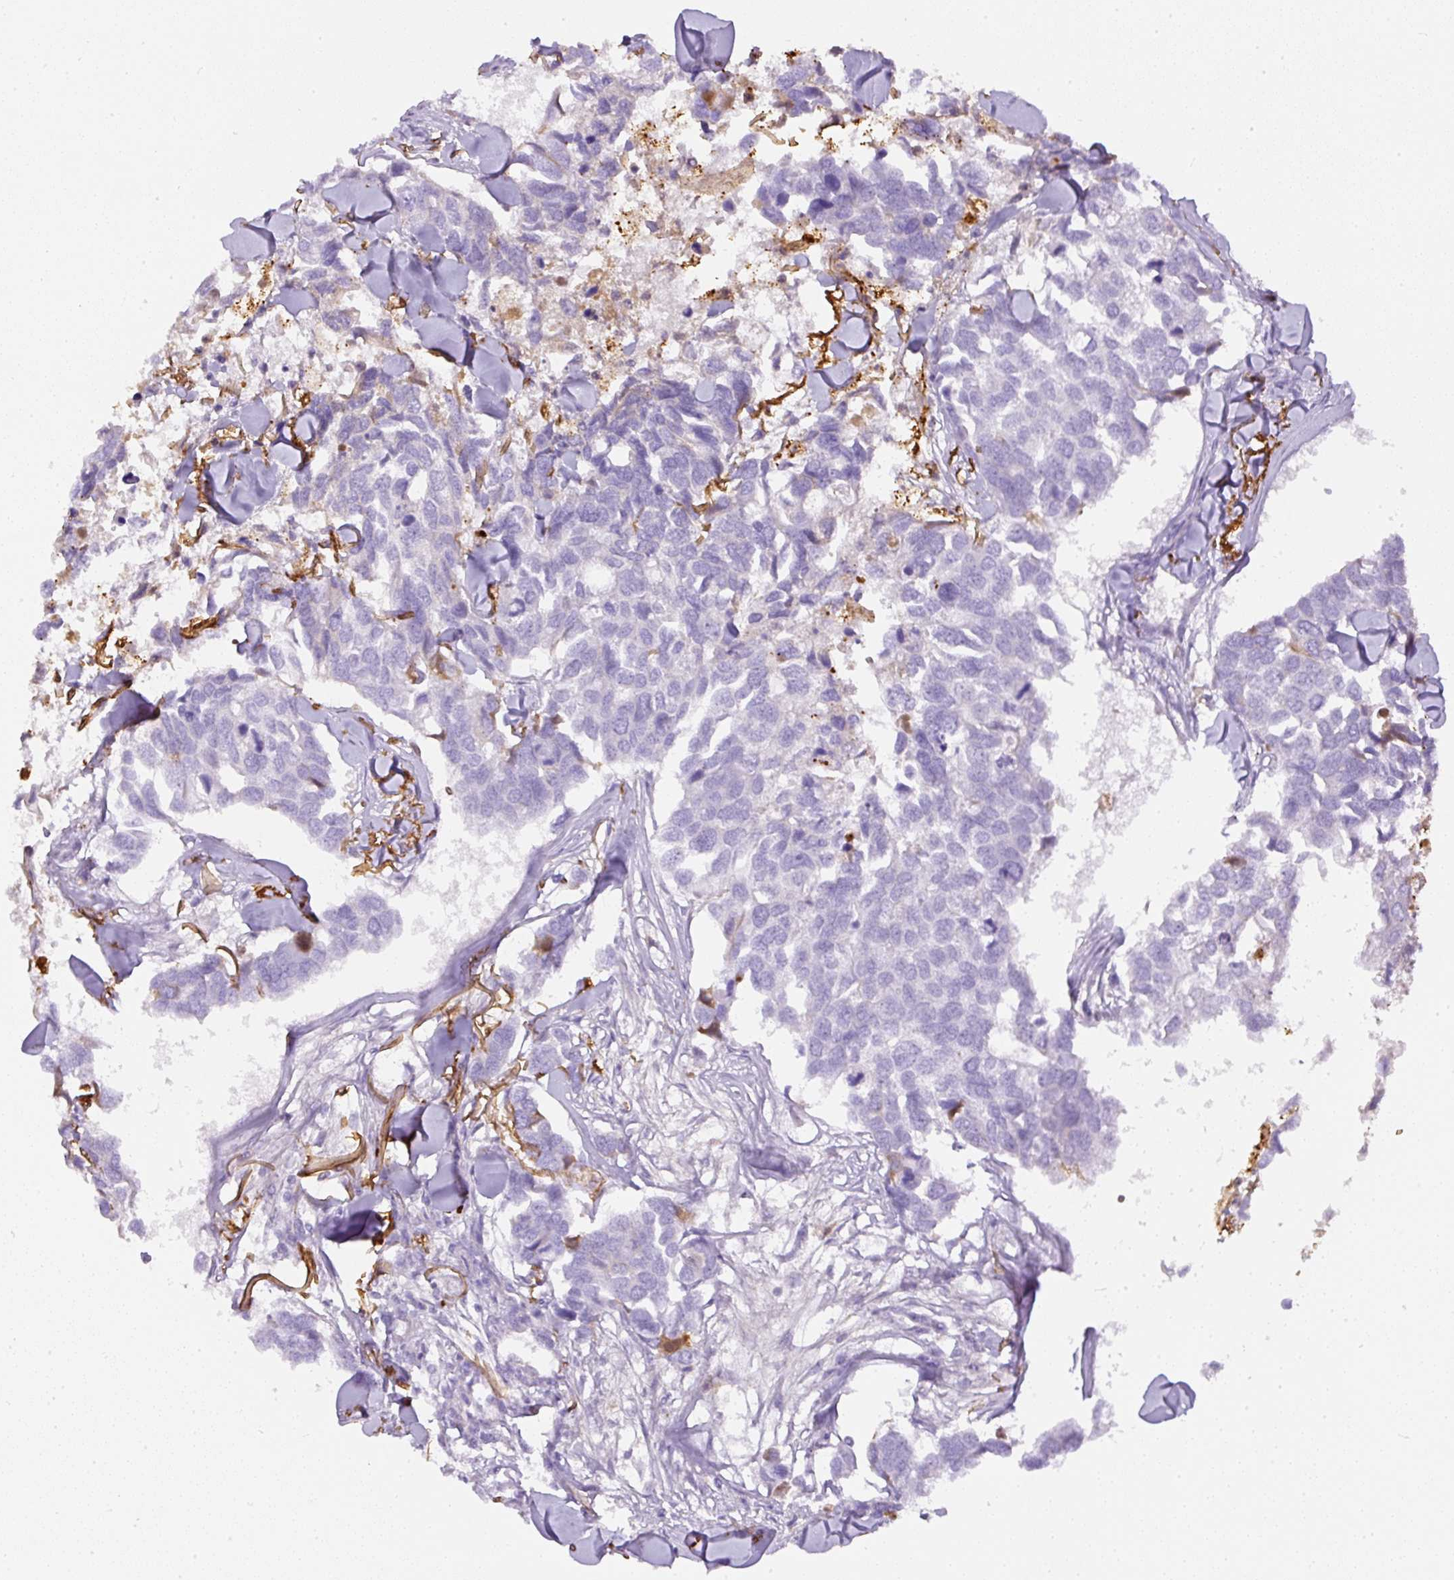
{"staining": {"intensity": "negative", "quantity": "none", "location": "none"}, "tissue": "breast cancer", "cell_type": "Tumor cells", "image_type": "cancer", "snomed": [{"axis": "morphology", "description": "Duct carcinoma"}, {"axis": "topography", "description": "Breast"}], "caption": "Tumor cells are negative for protein expression in human breast invasive ductal carcinoma.", "gene": "APCS", "patient": {"sex": "female", "age": 83}}